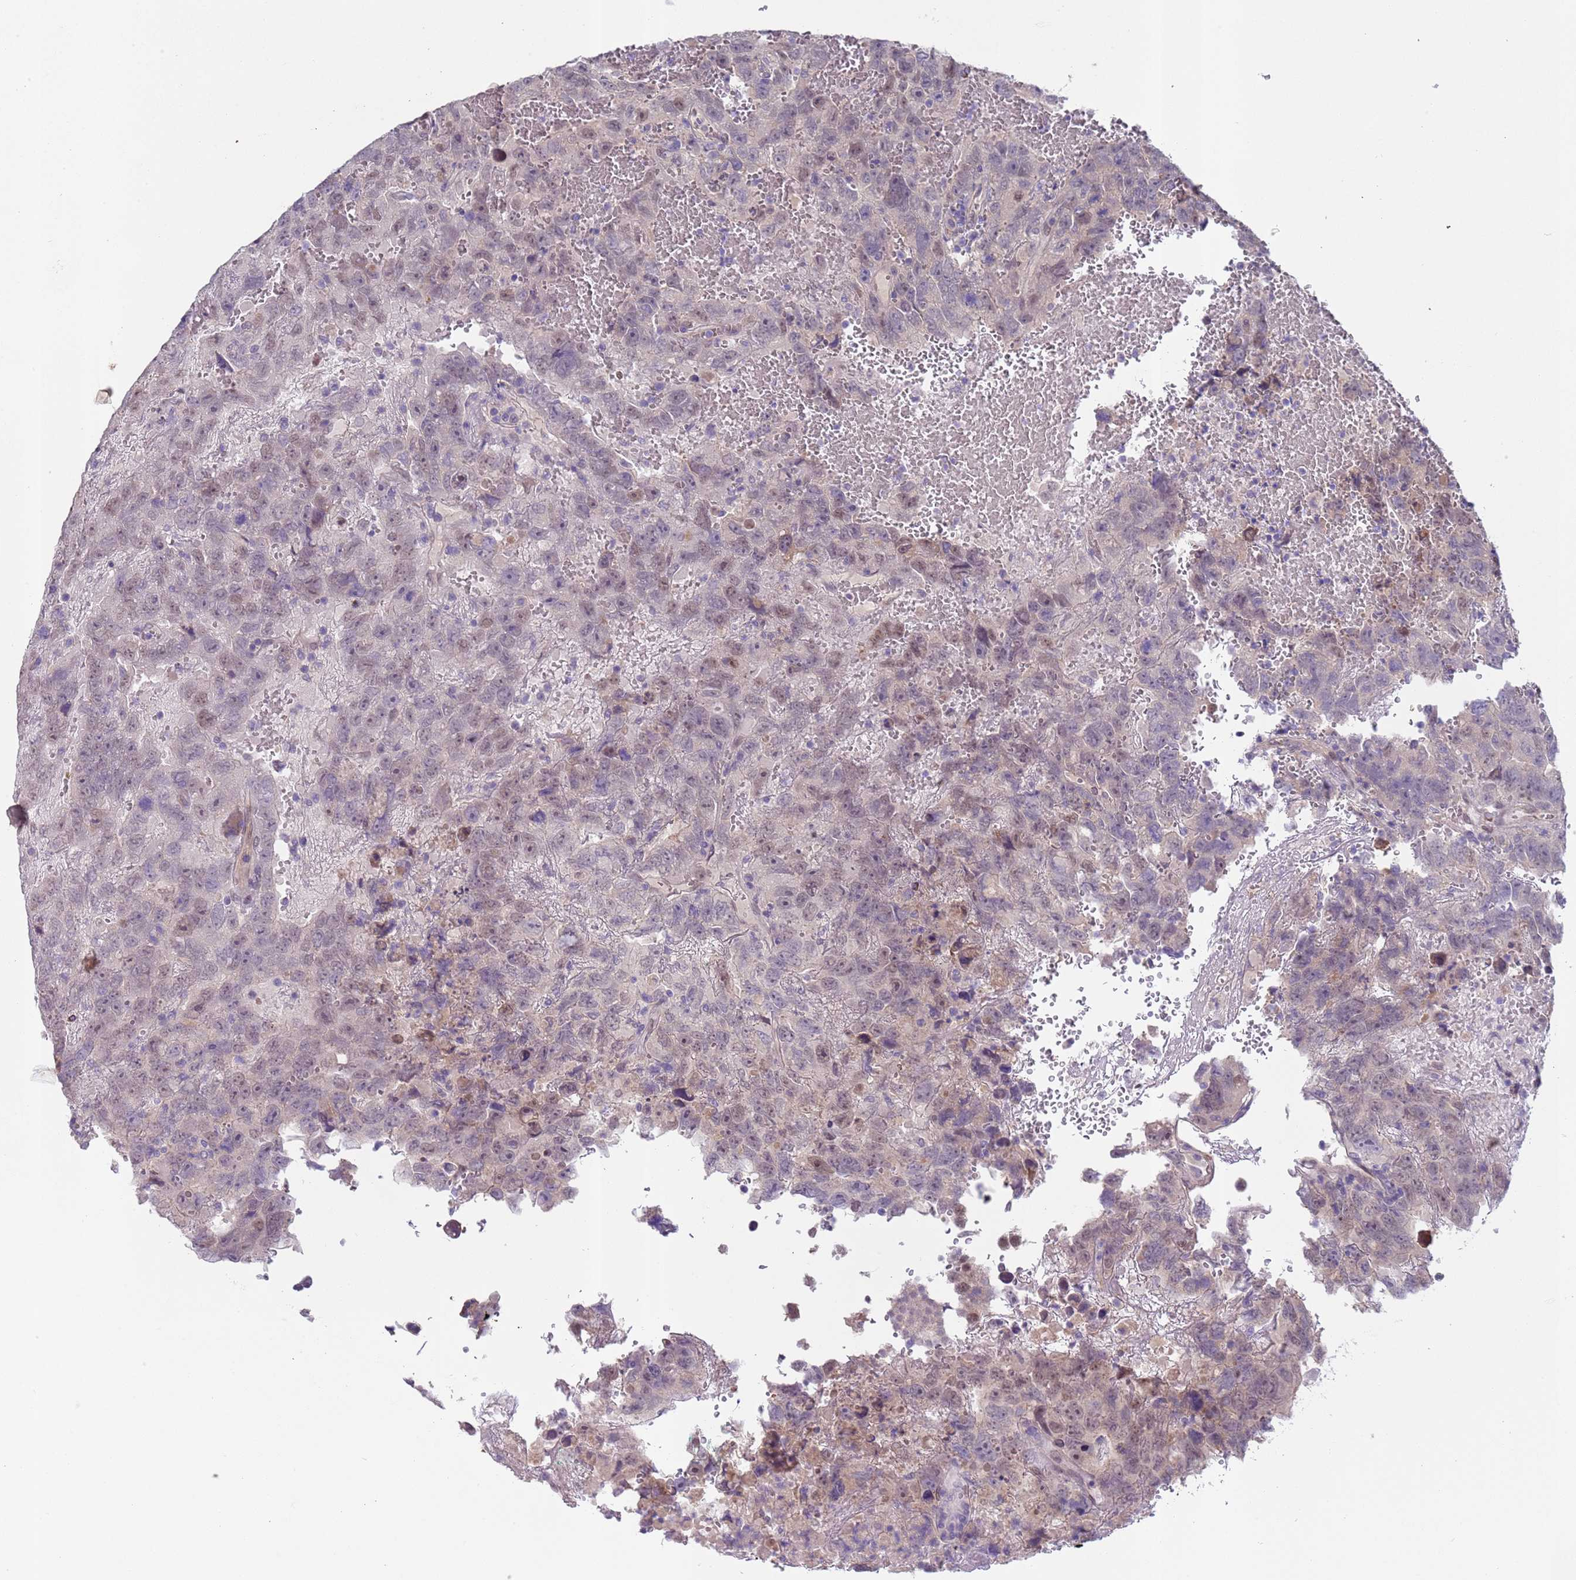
{"staining": {"intensity": "weak", "quantity": "25%-75%", "location": "cytoplasmic/membranous,nuclear"}, "tissue": "testis cancer", "cell_type": "Tumor cells", "image_type": "cancer", "snomed": [{"axis": "morphology", "description": "Carcinoma, Embryonal, NOS"}, {"axis": "topography", "description": "Testis"}], "caption": "Immunohistochemical staining of testis cancer demonstrates low levels of weak cytoplasmic/membranous and nuclear expression in about 25%-75% of tumor cells.", "gene": "TRMT10A", "patient": {"sex": "male", "age": 45}}